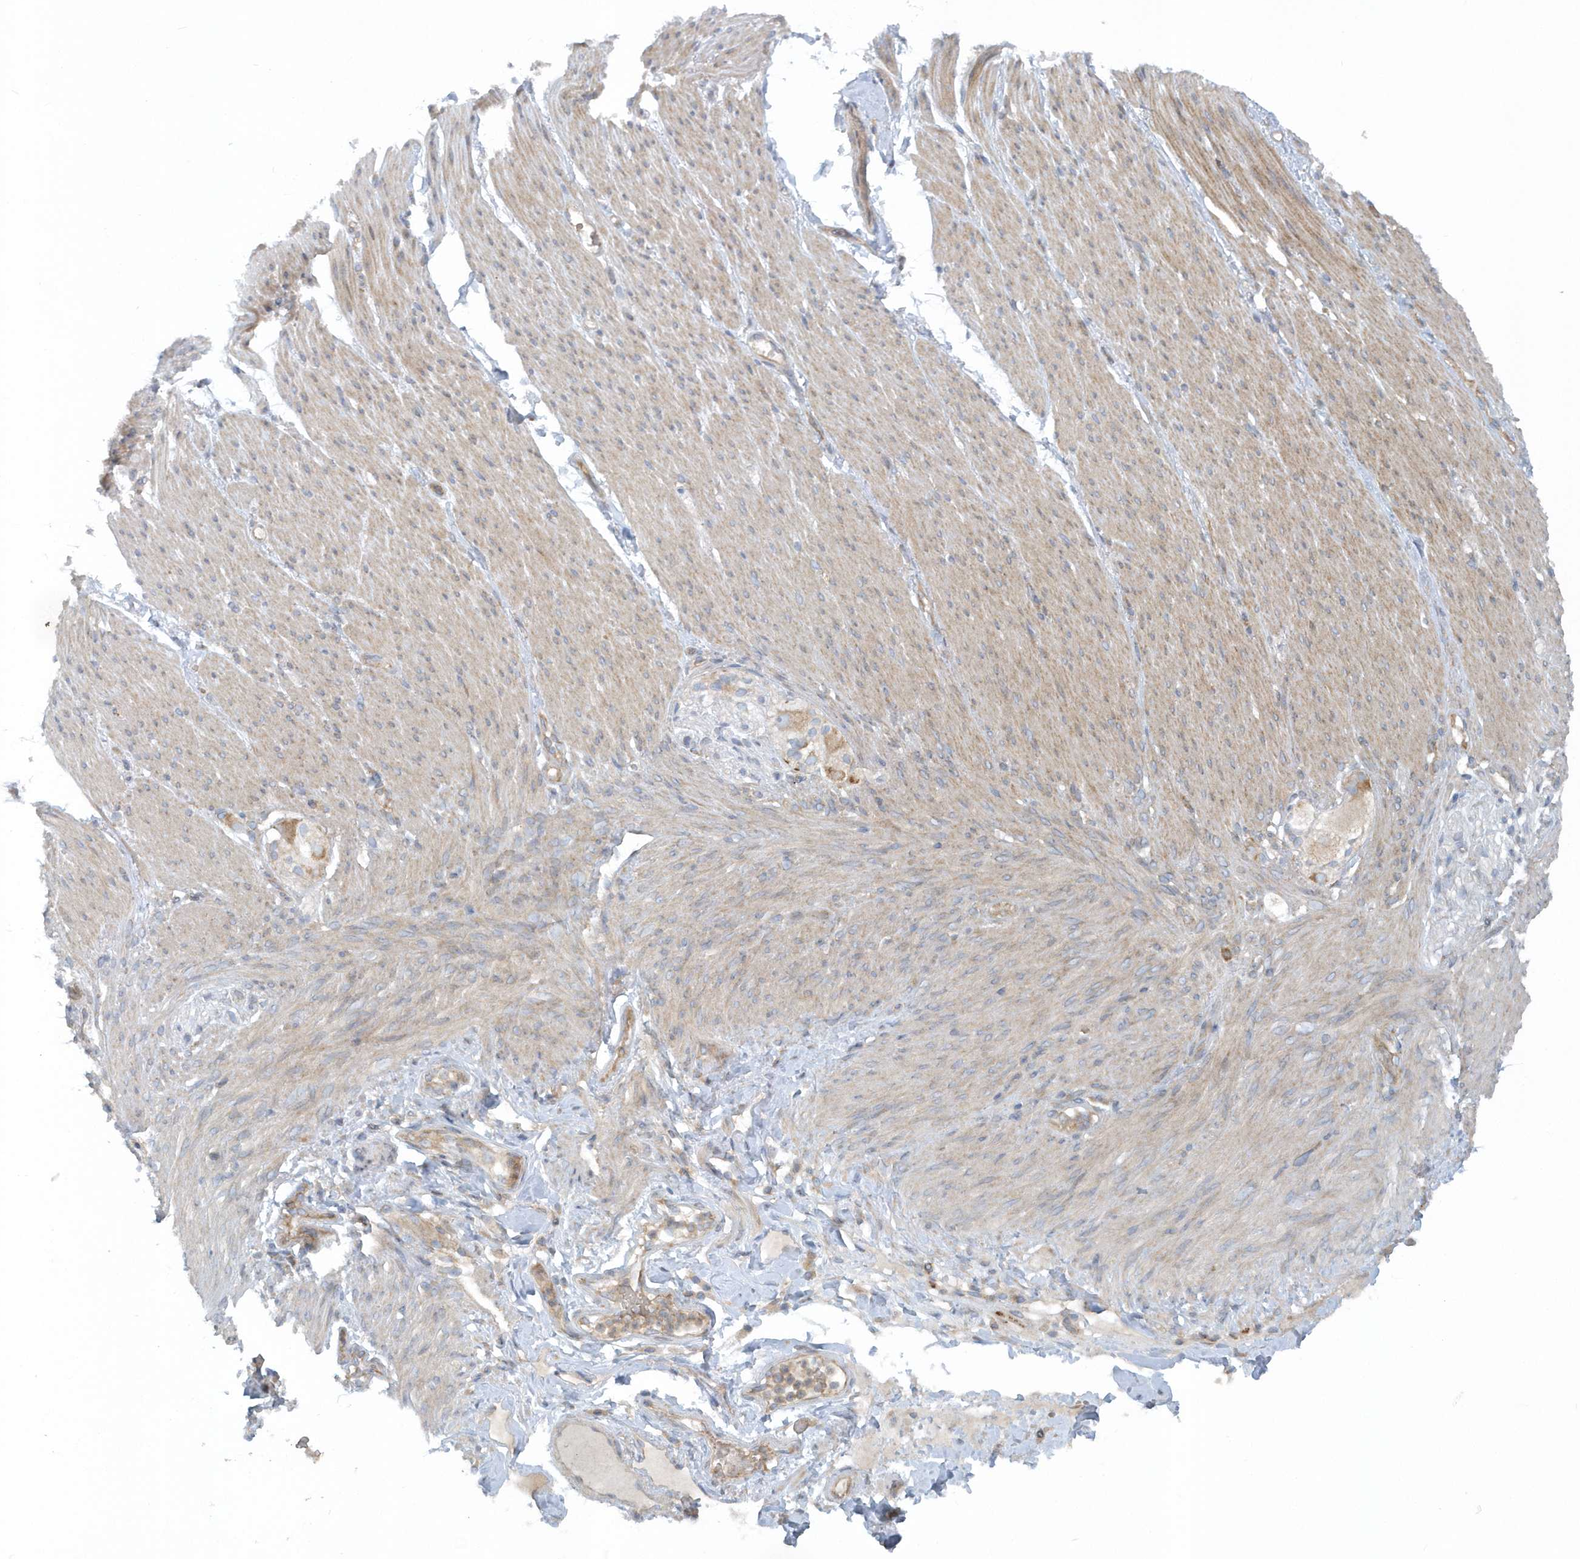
{"staining": {"intensity": "weak", "quantity": "25%-75%", "location": "cytoplasmic/membranous"}, "tissue": "adipose tissue", "cell_type": "Adipocytes", "image_type": "normal", "snomed": [{"axis": "morphology", "description": "Normal tissue, NOS"}, {"axis": "topography", "description": "Colon"}, {"axis": "topography", "description": "Peripheral nerve tissue"}], "caption": "This photomicrograph demonstrates immunohistochemistry (IHC) staining of unremarkable human adipose tissue, with low weak cytoplasmic/membranous staining in about 25%-75% of adipocytes.", "gene": "CNOT10", "patient": {"sex": "female", "age": 61}}